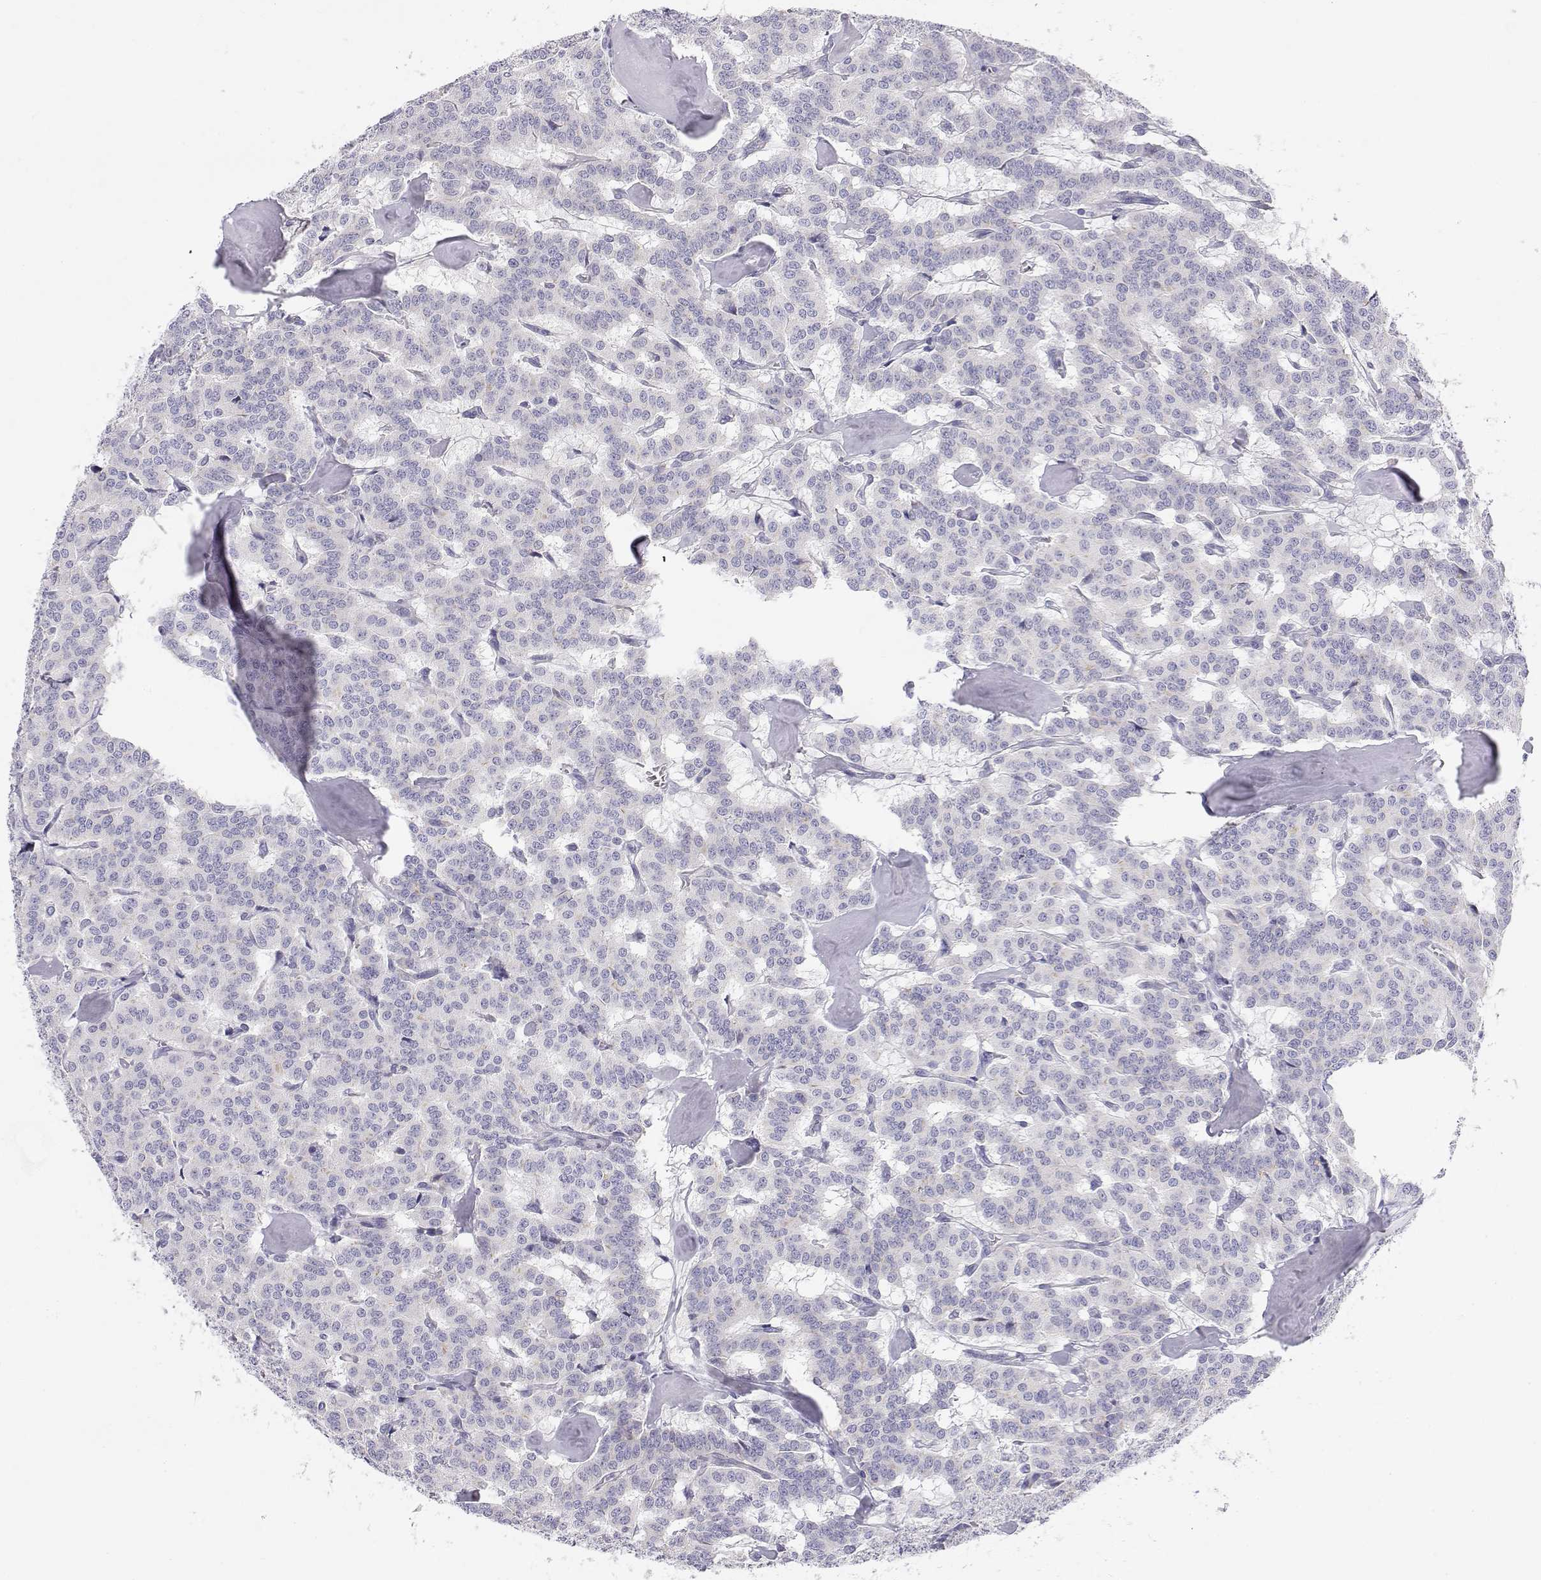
{"staining": {"intensity": "negative", "quantity": "none", "location": "none"}, "tissue": "carcinoid", "cell_type": "Tumor cells", "image_type": "cancer", "snomed": [{"axis": "morphology", "description": "Carcinoid, malignant, NOS"}, {"axis": "topography", "description": "Lung"}], "caption": "Malignant carcinoid was stained to show a protein in brown. There is no significant staining in tumor cells. The staining was performed using DAB (3,3'-diaminobenzidine) to visualize the protein expression in brown, while the nuclei were stained in blue with hematoxylin (Magnification: 20x).", "gene": "MISP", "patient": {"sex": "female", "age": 46}}